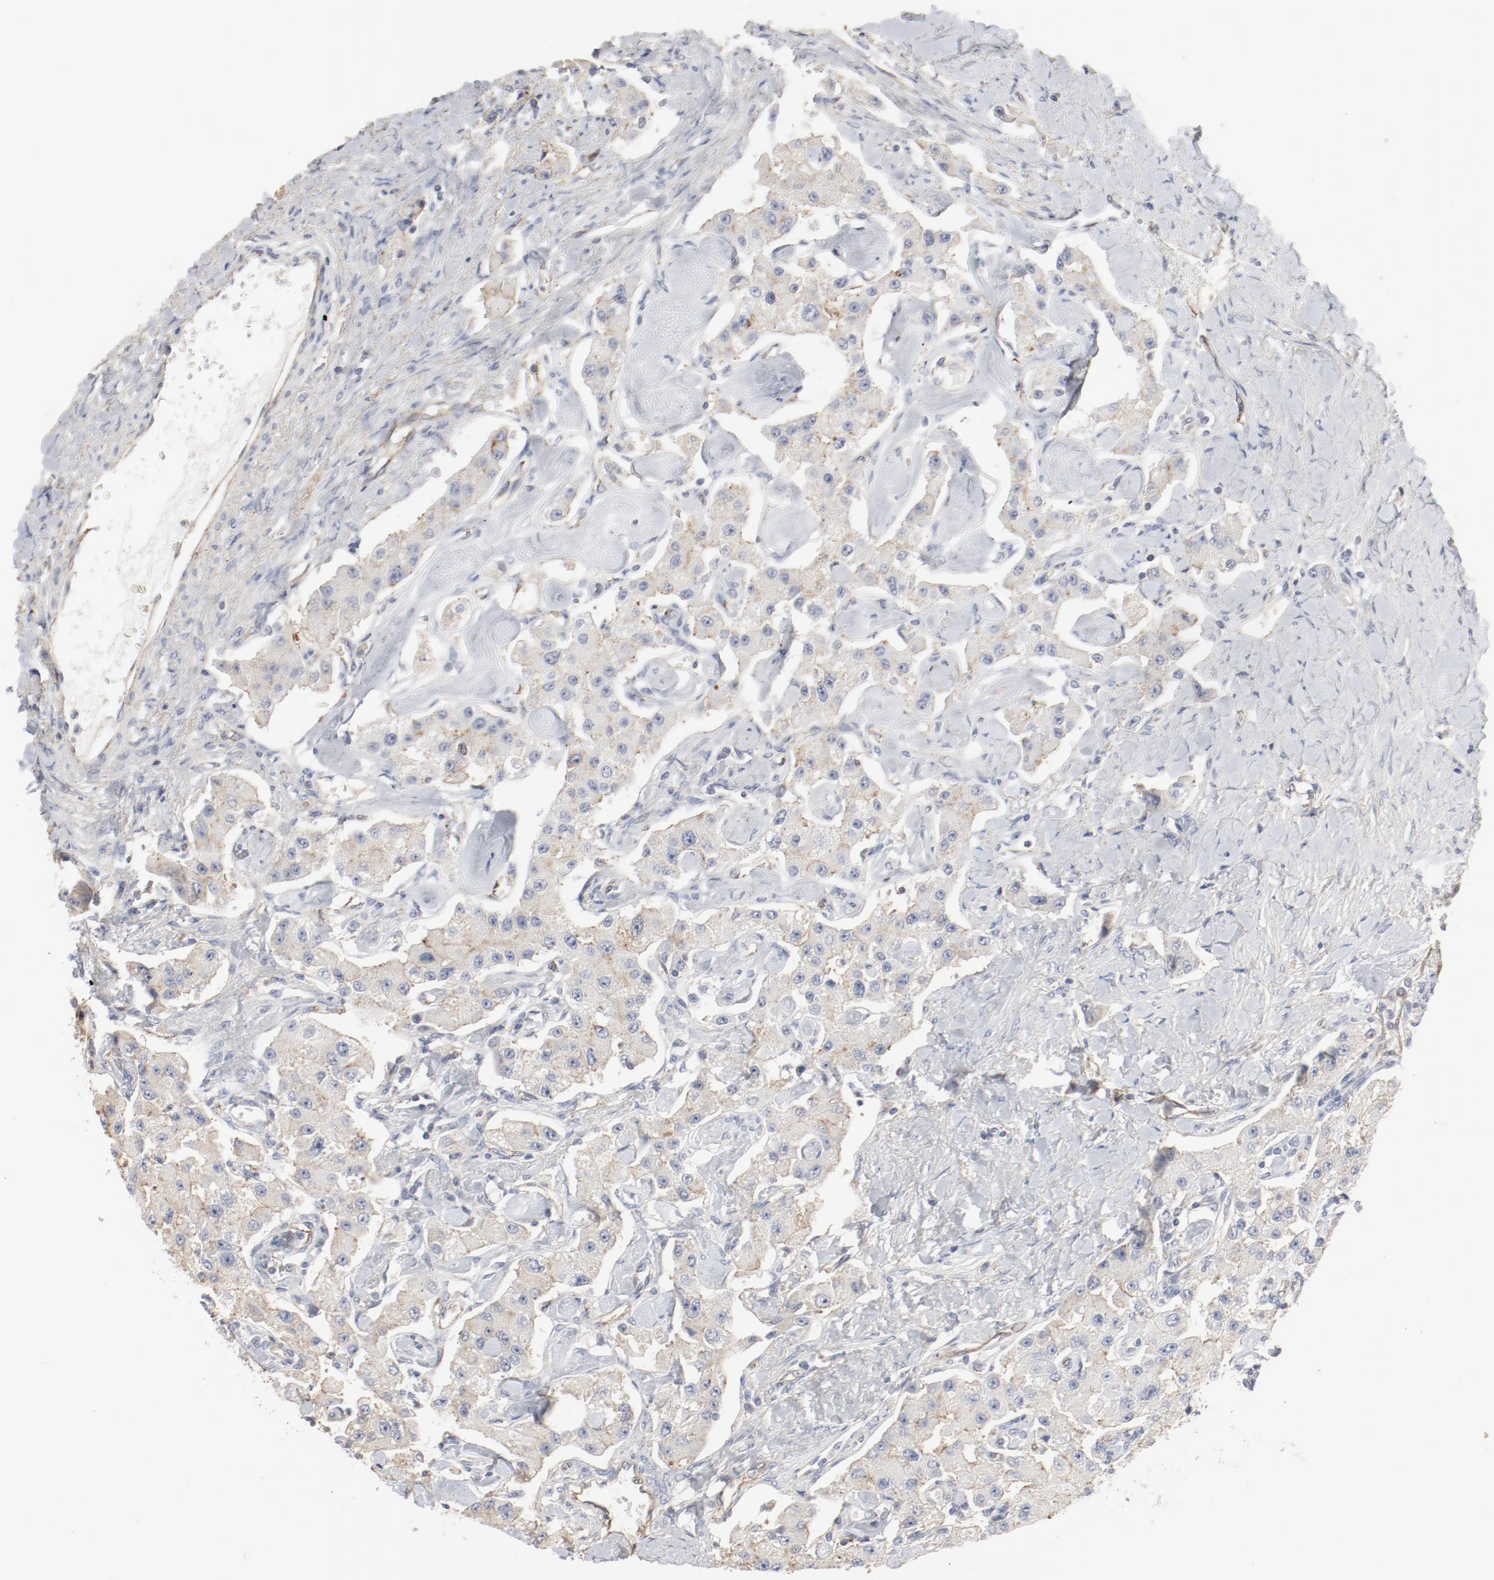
{"staining": {"intensity": "negative", "quantity": "none", "location": "none"}, "tissue": "carcinoid", "cell_type": "Tumor cells", "image_type": "cancer", "snomed": [{"axis": "morphology", "description": "Carcinoid, malignant, NOS"}, {"axis": "topography", "description": "Pancreas"}], "caption": "Carcinoid (malignant) was stained to show a protein in brown. There is no significant positivity in tumor cells.", "gene": "CDK1", "patient": {"sex": "male", "age": 41}}